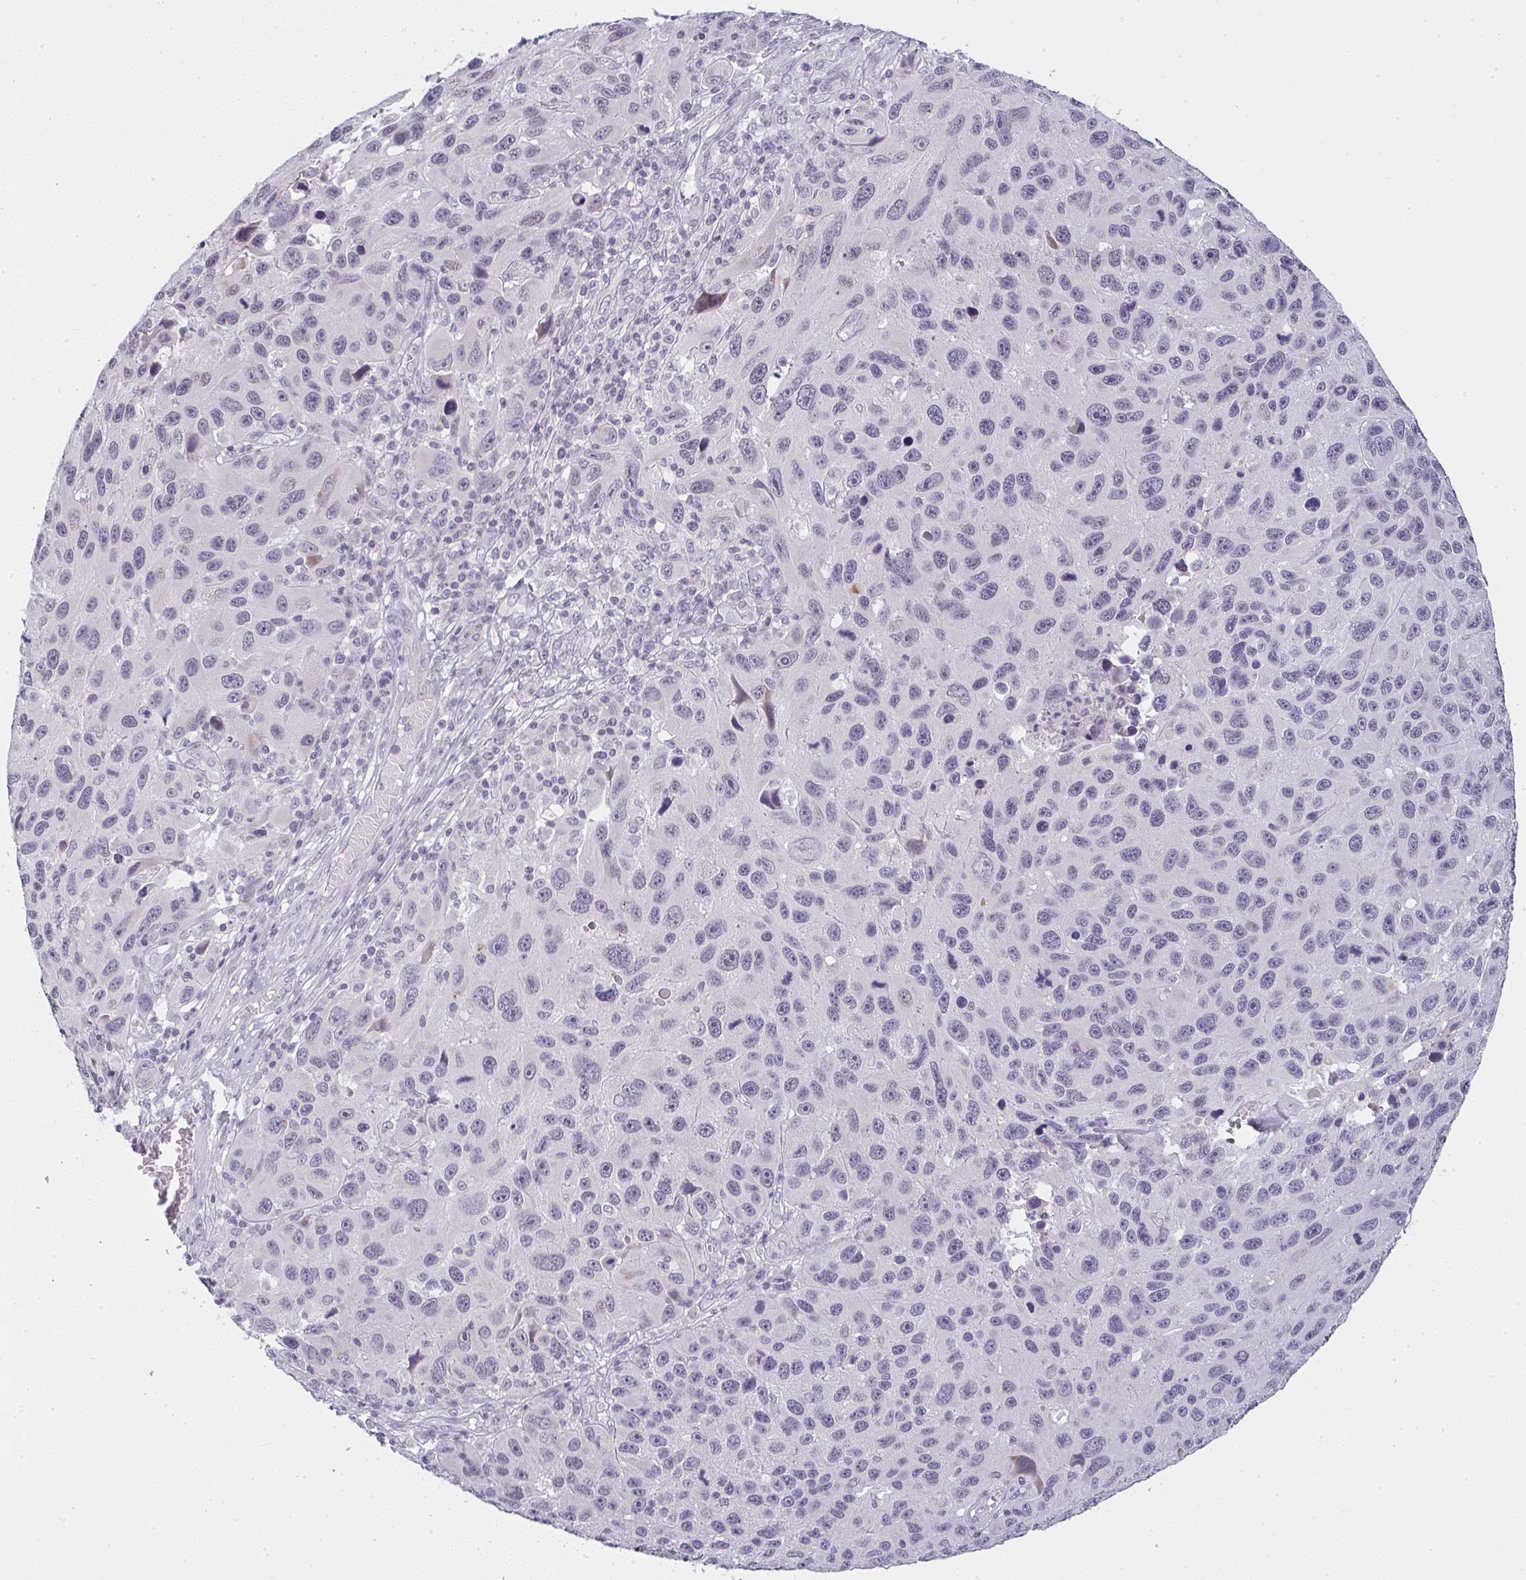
{"staining": {"intensity": "negative", "quantity": "none", "location": "none"}, "tissue": "melanoma", "cell_type": "Tumor cells", "image_type": "cancer", "snomed": [{"axis": "morphology", "description": "Malignant melanoma, NOS"}, {"axis": "topography", "description": "Skin"}], "caption": "Micrograph shows no protein positivity in tumor cells of malignant melanoma tissue. (Brightfield microscopy of DAB (3,3'-diaminobenzidine) immunohistochemistry at high magnification).", "gene": "CACNA1S", "patient": {"sex": "male", "age": 53}}